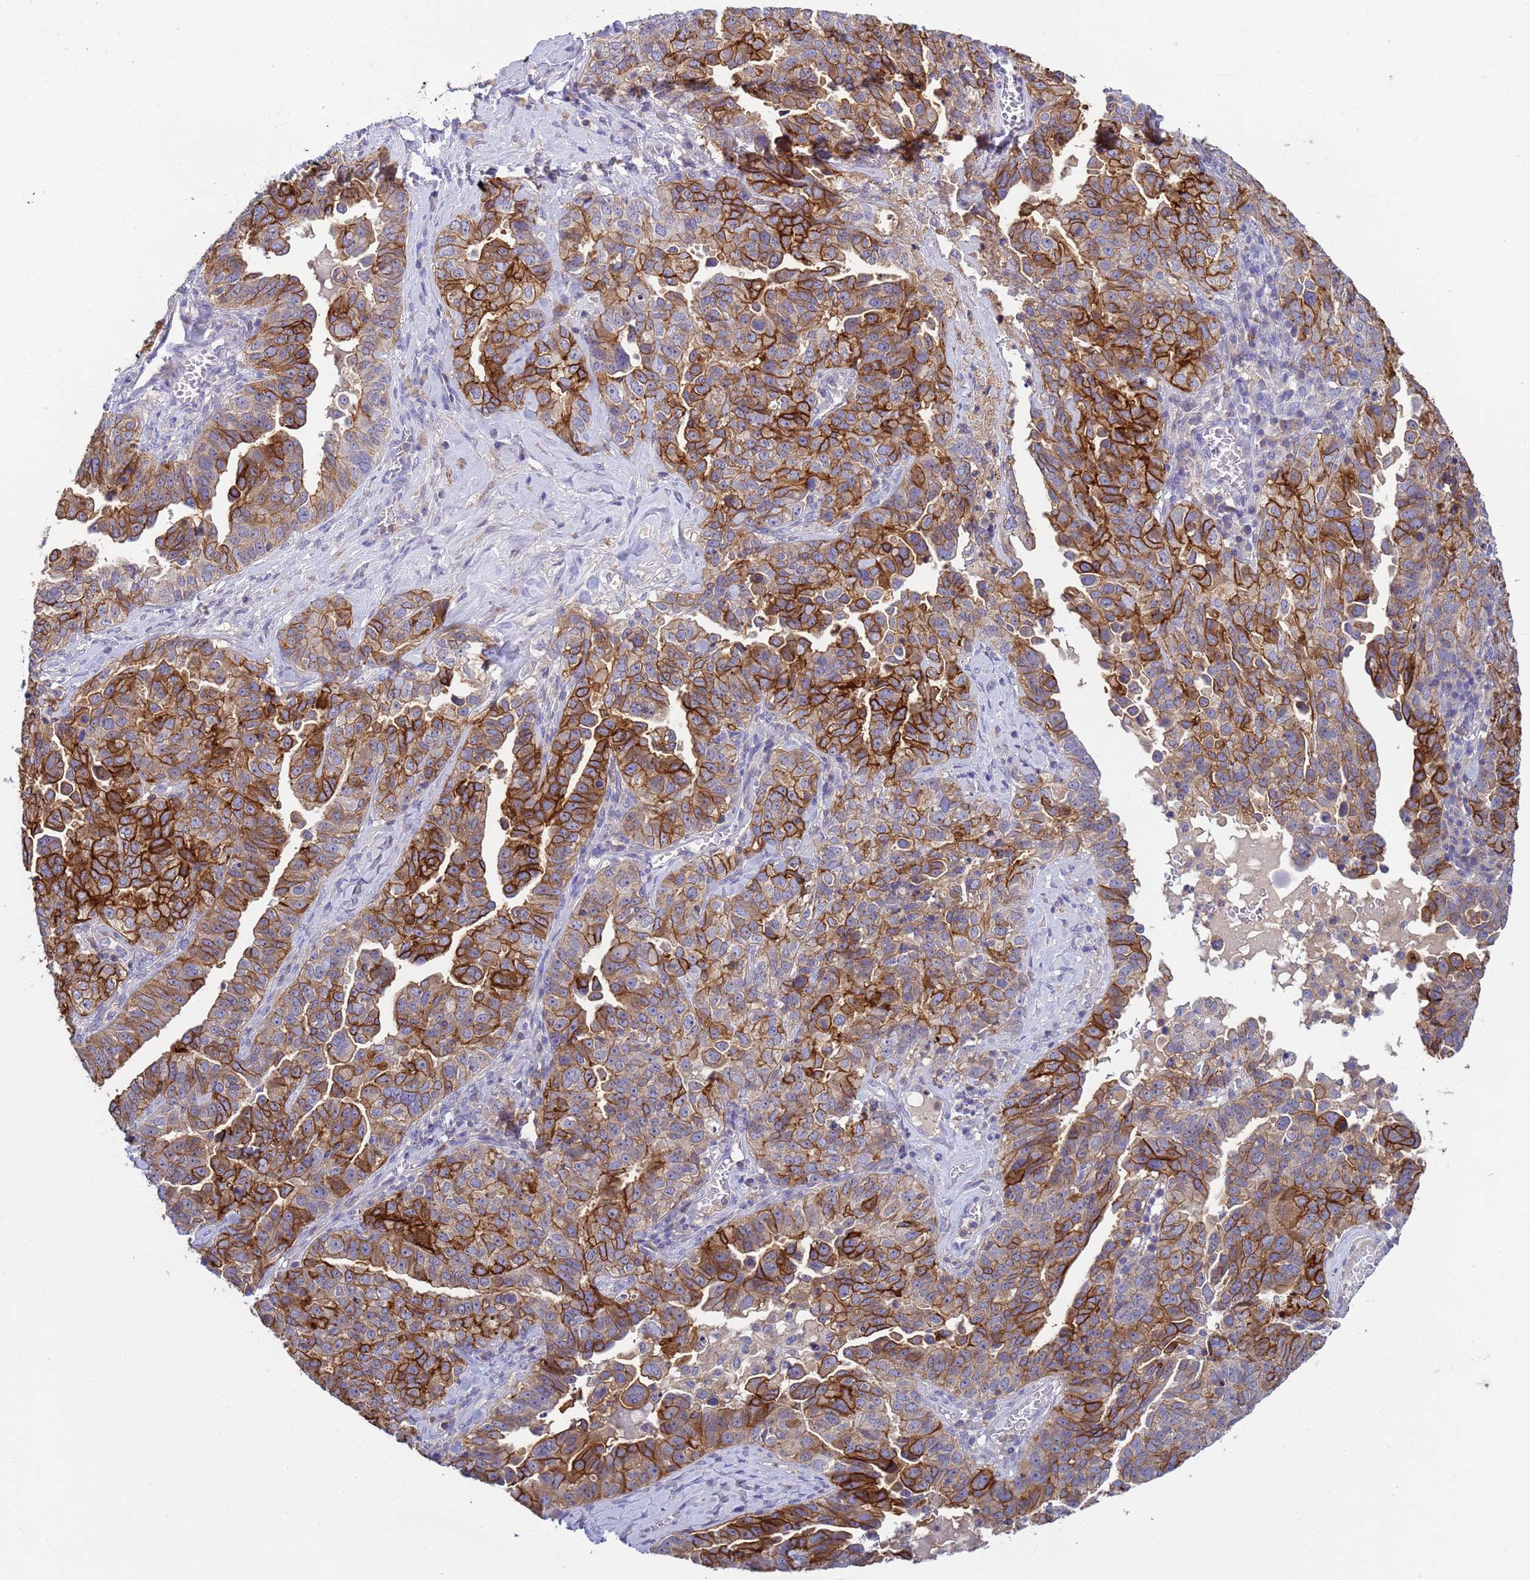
{"staining": {"intensity": "strong", "quantity": "25%-75%", "location": "cytoplasmic/membranous"}, "tissue": "ovarian cancer", "cell_type": "Tumor cells", "image_type": "cancer", "snomed": [{"axis": "morphology", "description": "Carcinoma, endometroid"}, {"axis": "topography", "description": "Ovary"}], "caption": "Ovarian endometroid carcinoma stained with a protein marker shows strong staining in tumor cells.", "gene": "KLHL13", "patient": {"sex": "female", "age": 62}}